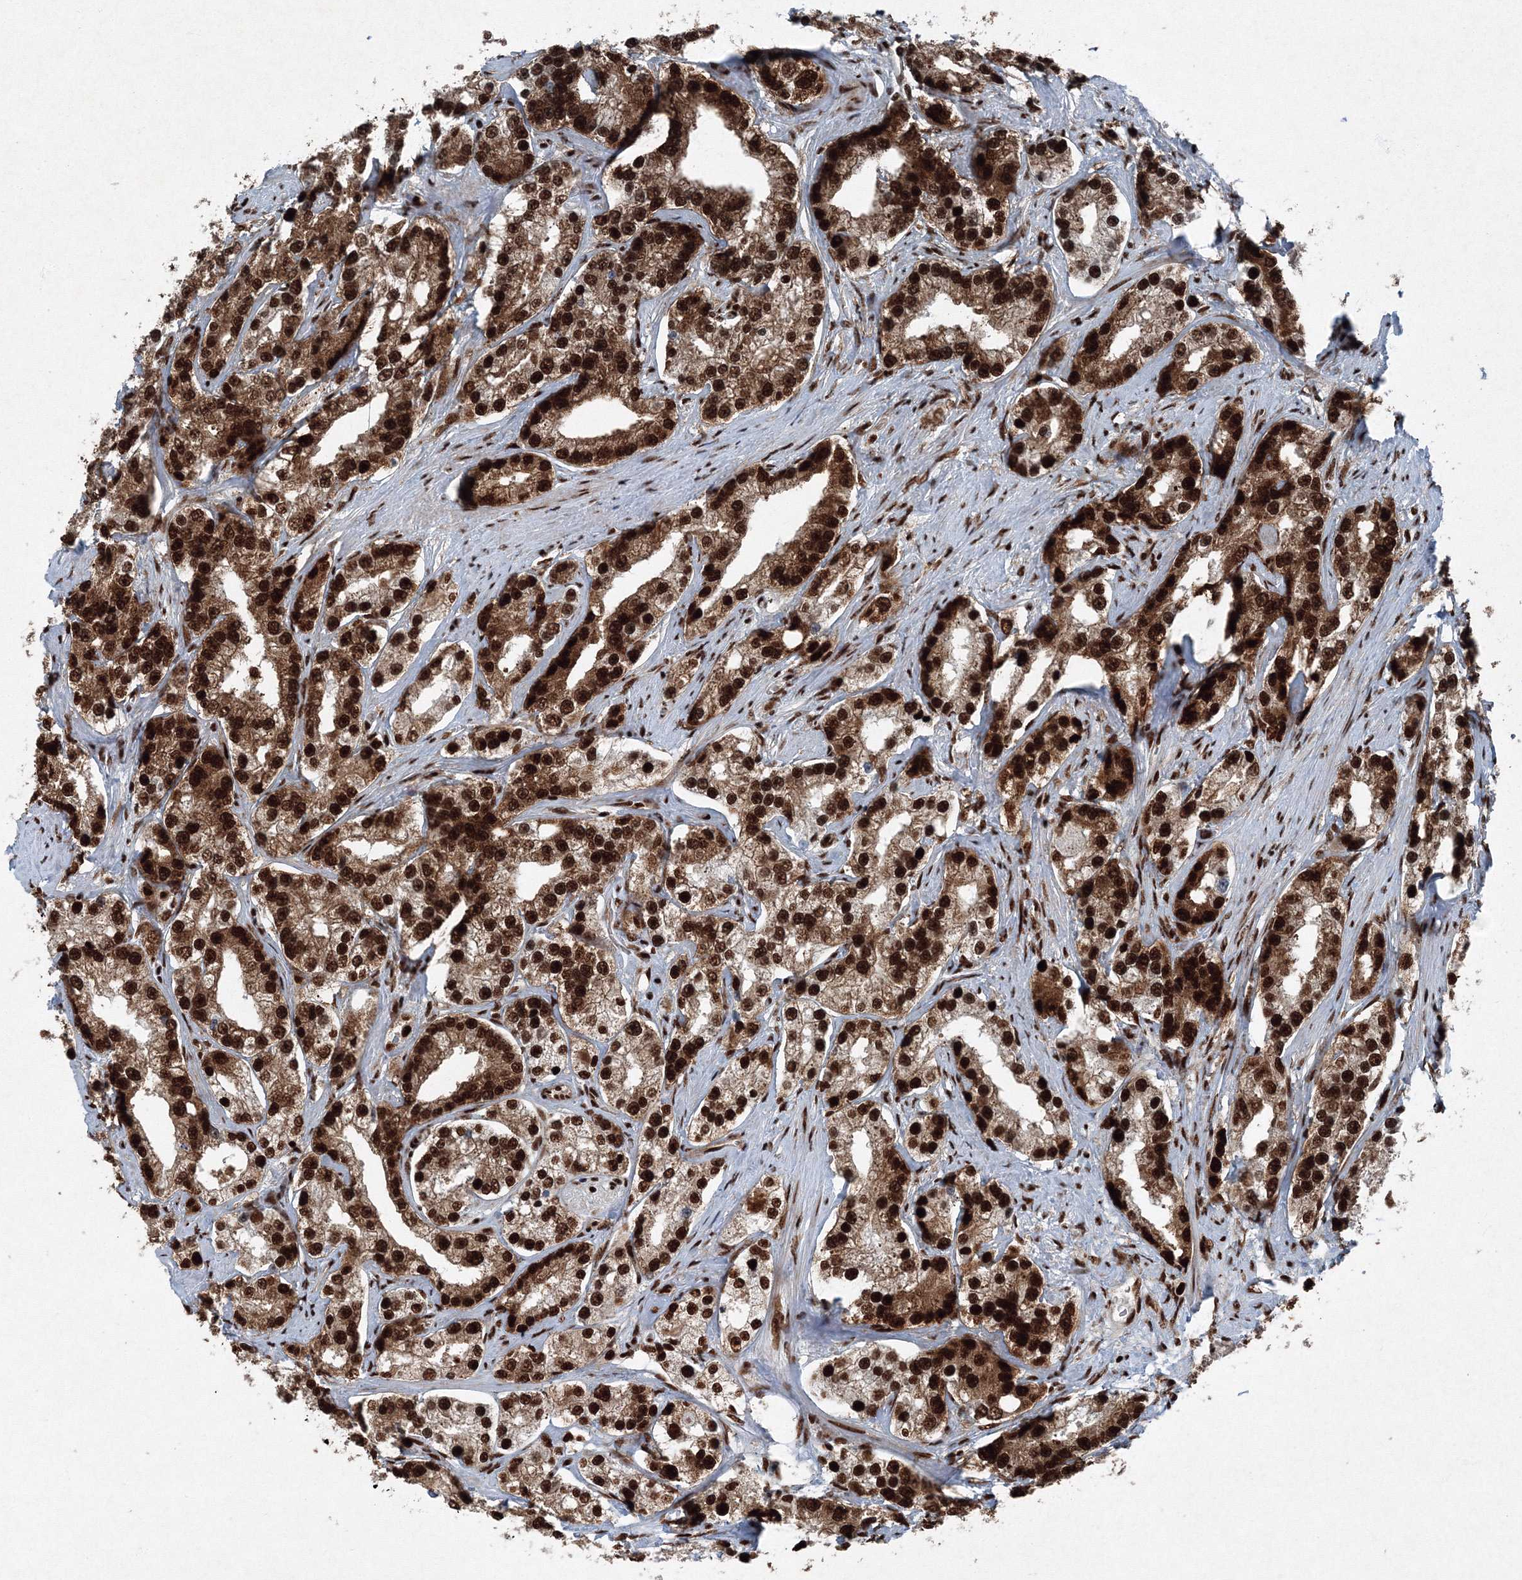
{"staining": {"intensity": "strong", "quantity": ">75%", "location": "cytoplasmic/membranous,nuclear"}, "tissue": "prostate cancer", "cell_type": "Tumor cells", "image_type": "cancer", "snomed": [{"axis": "morphology", "description": "Normal tissue, NOS"}, {"axis": "morphology", "description": "Adenocarcinoma, High grade"}, {"axis": "topography", "description": "Prostate"}], "caption": "Prostate adenocarcinoma (high-grade) stained for a protein (brown) demonstrates strong cytoplasmic/membranous and nuclear positive expression in approximately >75% of tumor cells.", "gene": "SNRPC", "patient": {"sex": "male", "age": 83}}